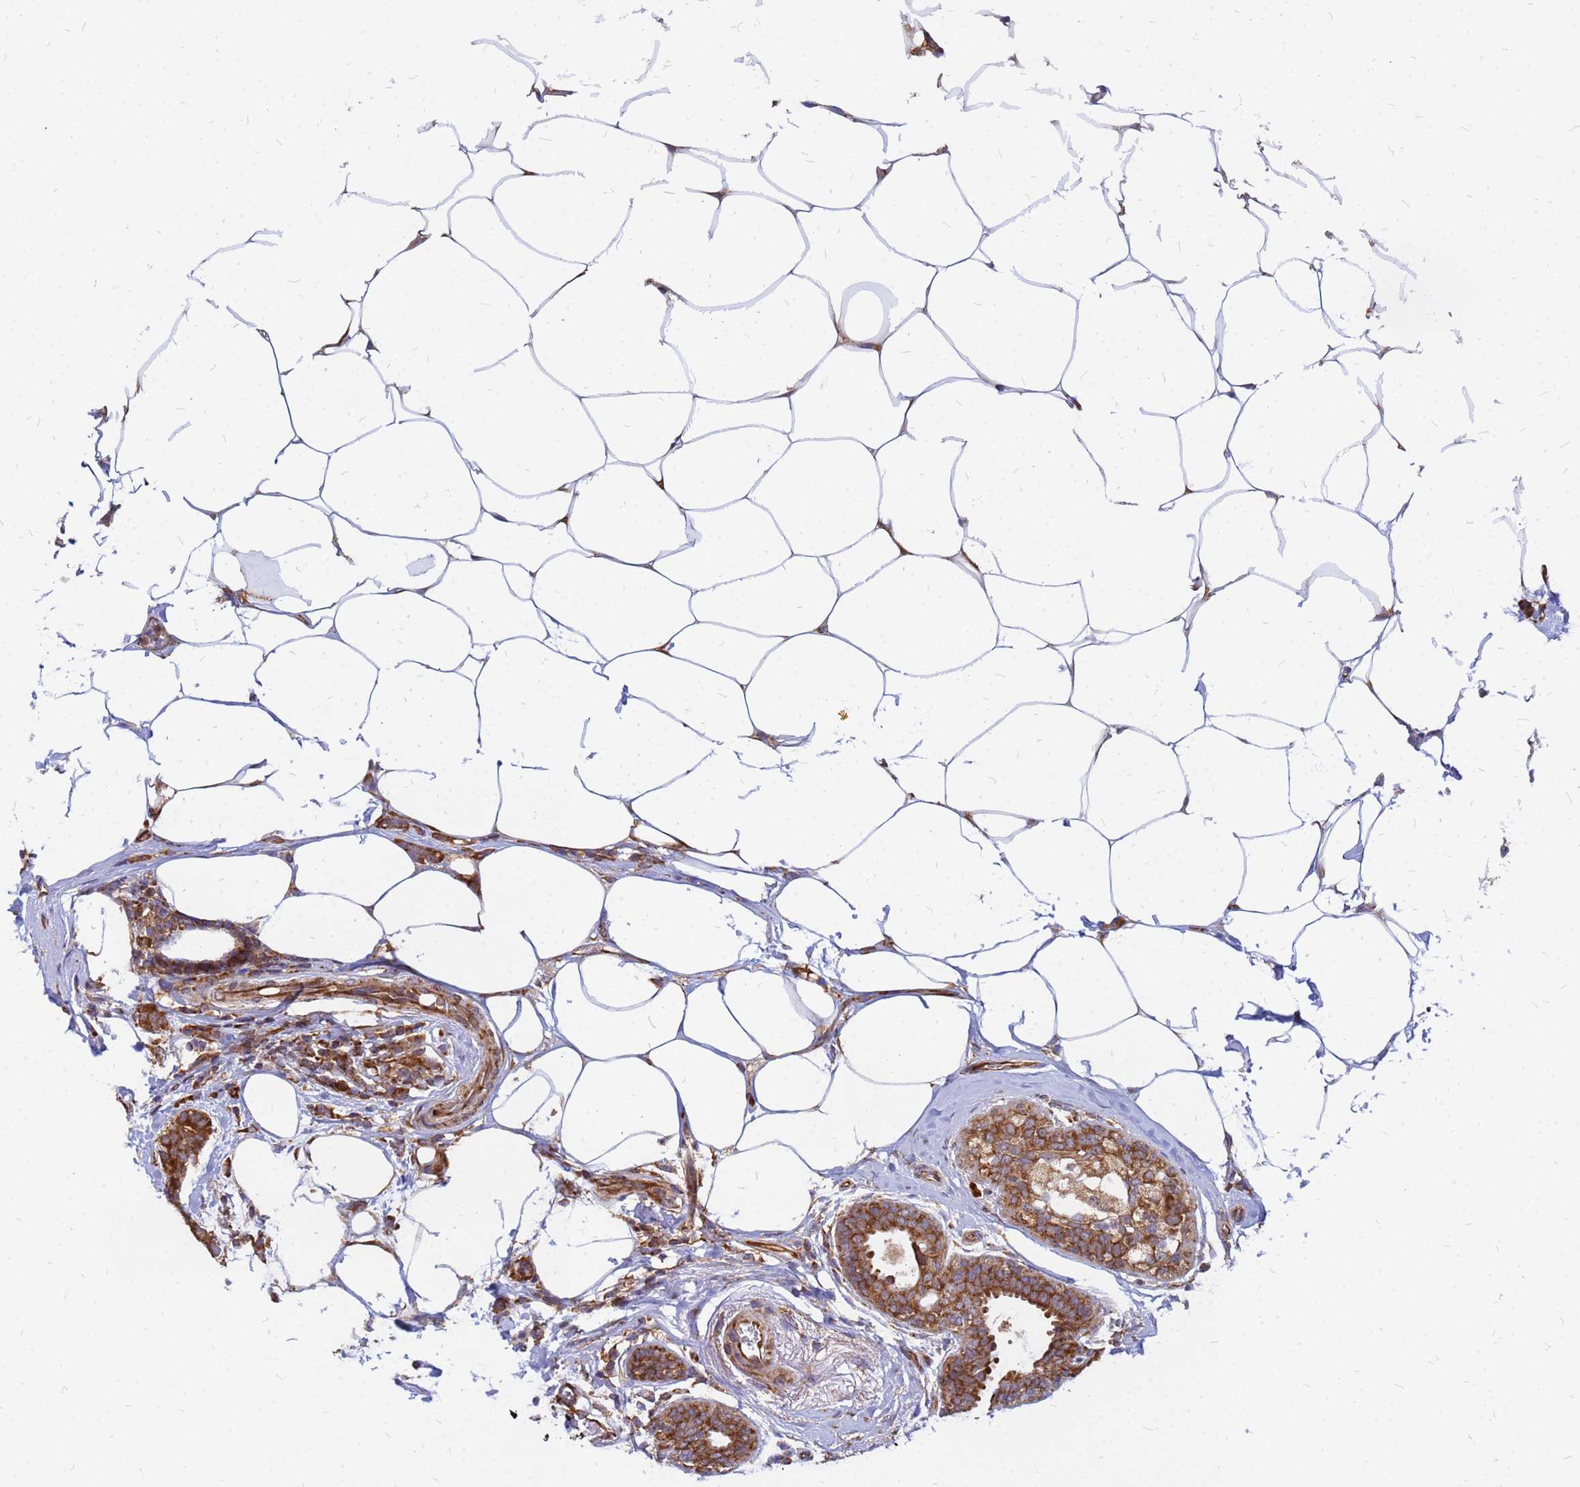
{"staining": {"intensity": "strong", "quantity": ">75%", "location": "cytoplasmic/membranous"}, "tissue": "breast cancer", "cell_type": "Tumor cells", "image_type": "cancer", "snomed": [{"axis": "morphology", "description": "Lobular carcinoma"}, {"axis": "topography", "description": "Breast"}], "caption": "This histopathology image exhibits immunohistochemistry staining of human breast lobular carcinoma, with high strong cytoplasmic/membranous expression in approximately >75% of tumor cells.", "gene": "RPL8", "patient": {"sex": "female", "age": 58}}